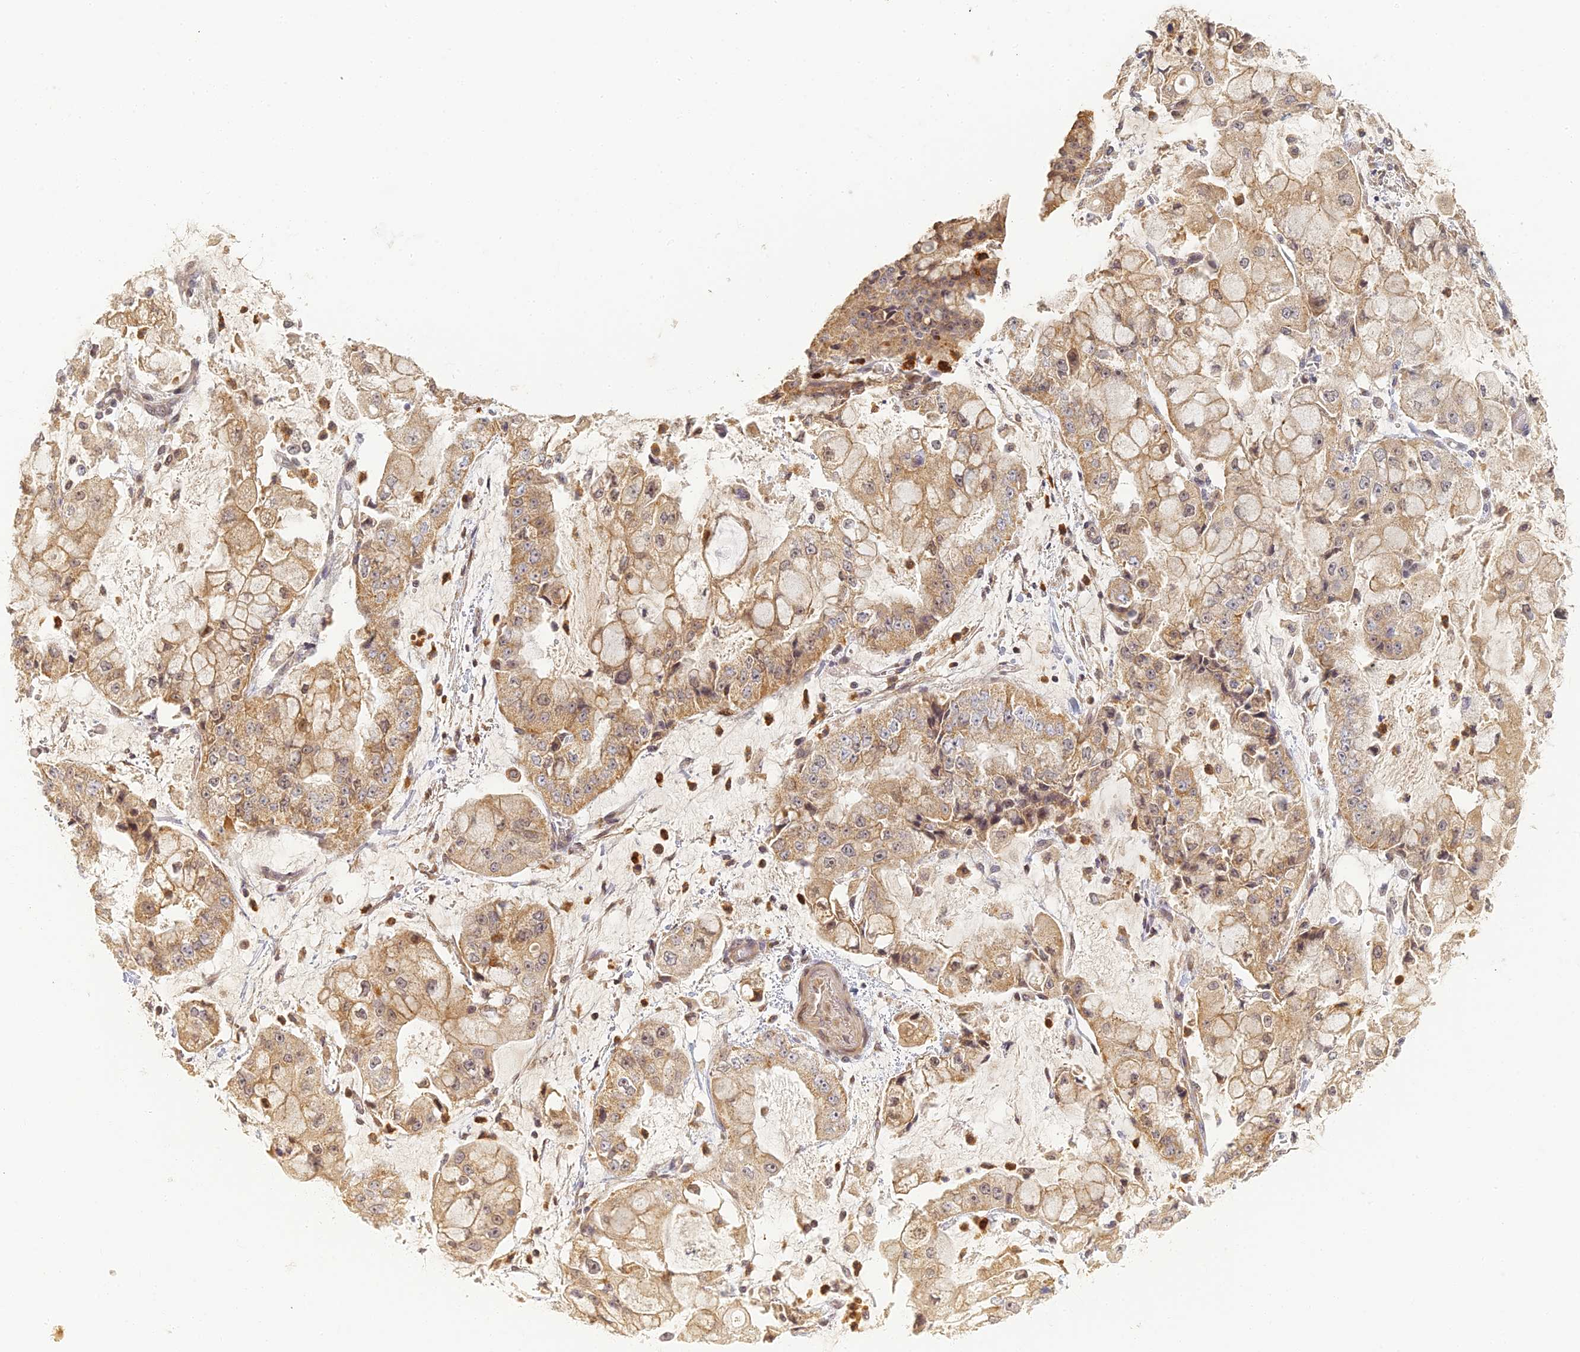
{"staining": {"intensity": "moderate", "quantity": ">75%", "location": "cytoplasmic/membranous"}, "tissue": "stomach cancer", "cell_type": "Tumor cells", "image_type": "cancer", "snomed": [{"axis": "morphology", "description": "Adenocarcinoma, NOS"}, {"axis": "topography", "description": "Stomach"}], "caption": "This photomicrograph reveals stomach adenocarcinoma stained with immunohistochemistry to label a protein in brown. The cytoplasmic/membranous of tumor cells show moderate positivity for the protein. Nuclei are counter-stained blue.", "gene": "RGL3", "patient": {"sex": "male", "age": 76}}